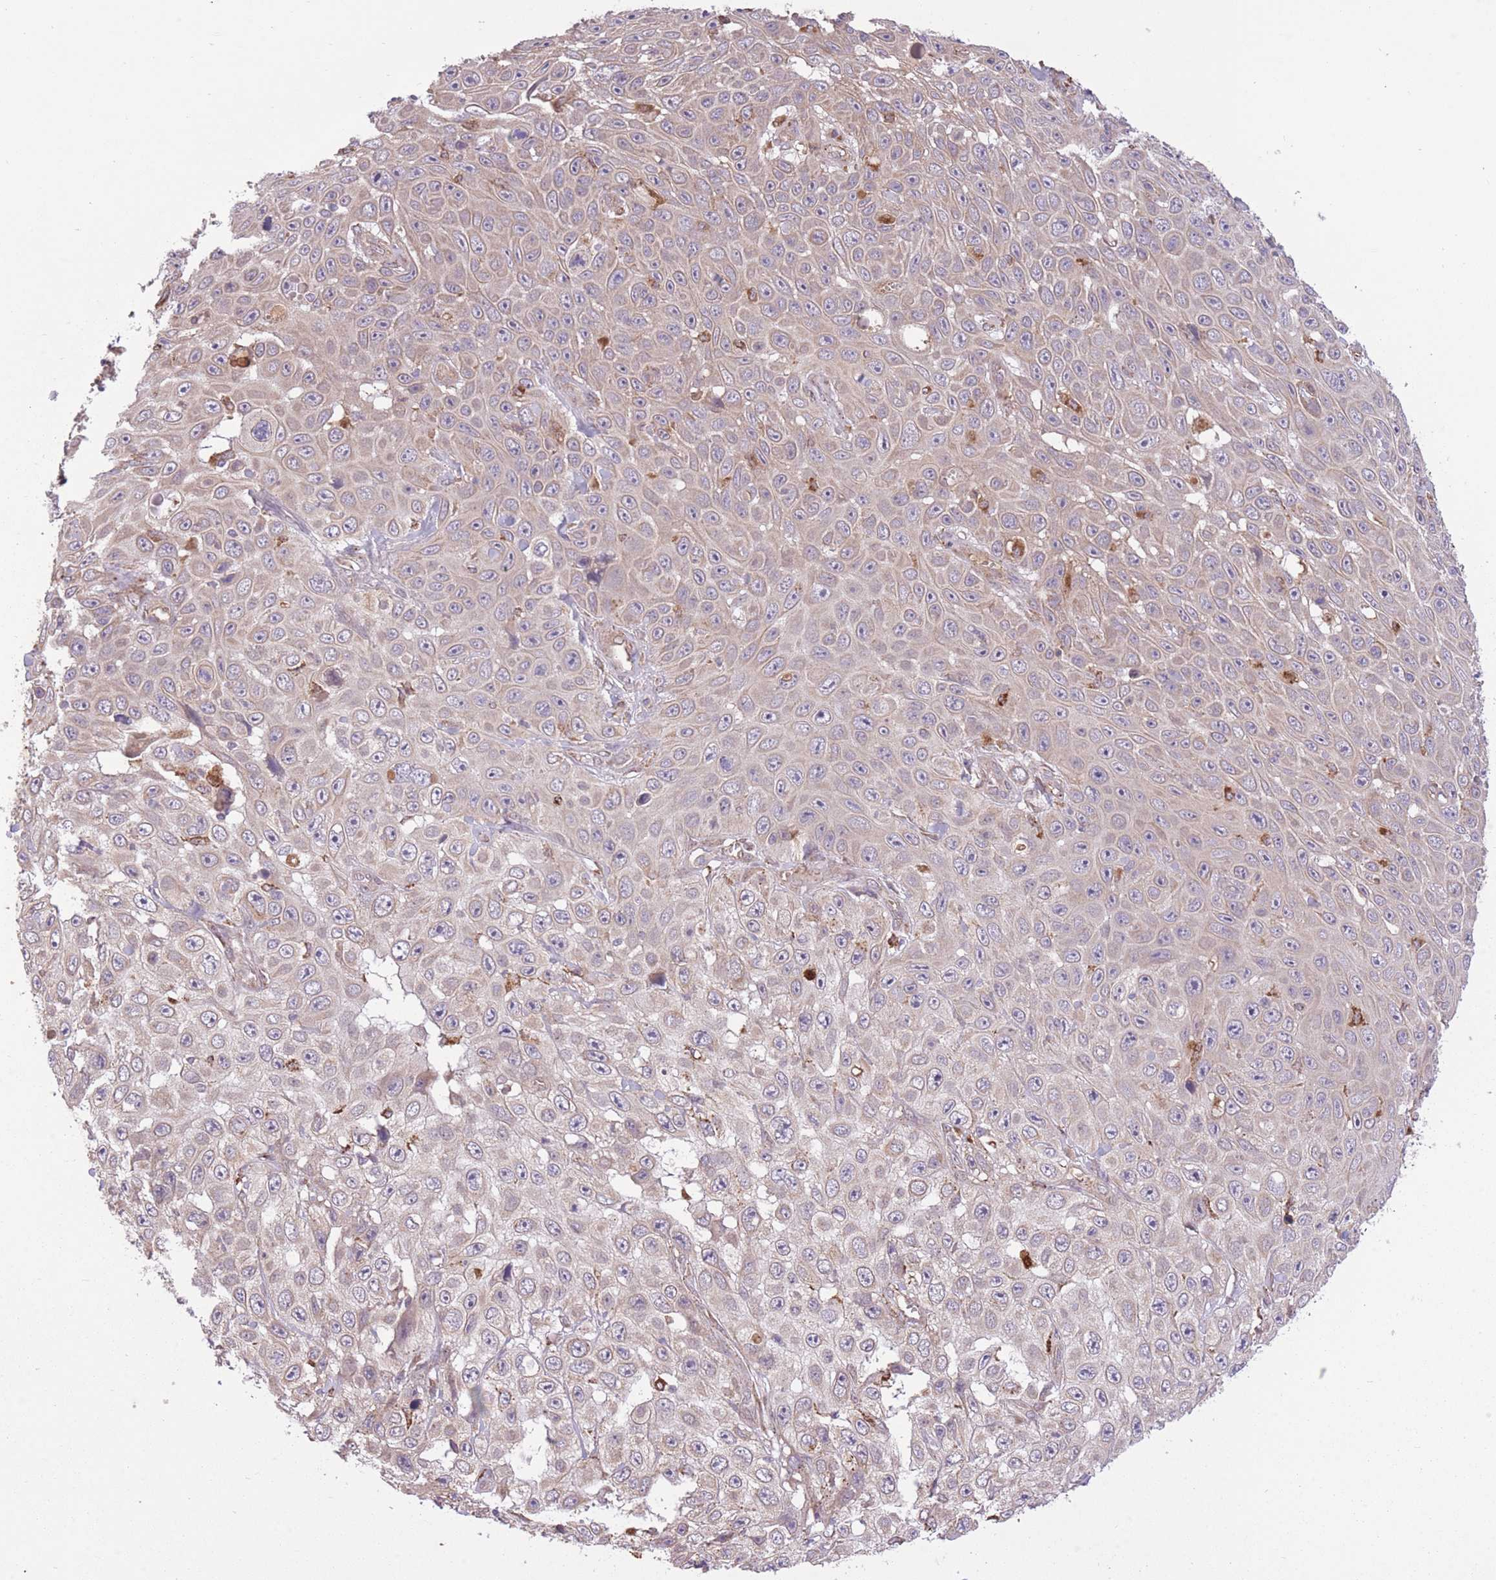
{"staining": {"intensity": "negative", "quantity": "none", "location": "none"}, "tissue": "skin cancer", "cell_type": "Tumor cells", "image_type": "cancer", "snomed": [{"axis": "morphology", "description": "Squamous cell carcinoma, NOS"}, {"axis": "topography", "description": "Skin"}], "caption": "Immunohistochemistry photomicrograph of neoplastic tissue: human skin cancer (squamous cell carcinoma) stained with DAB exhibits no significant protein staining in tumor cells. The staining was performed using DAB to visualize the protein expression in brown, while the nuclei were stained in blue with hematoxylin (Magnification: 20x).", "gene": "POLR3F", "patient": {"sex": "male", "age": 82}}